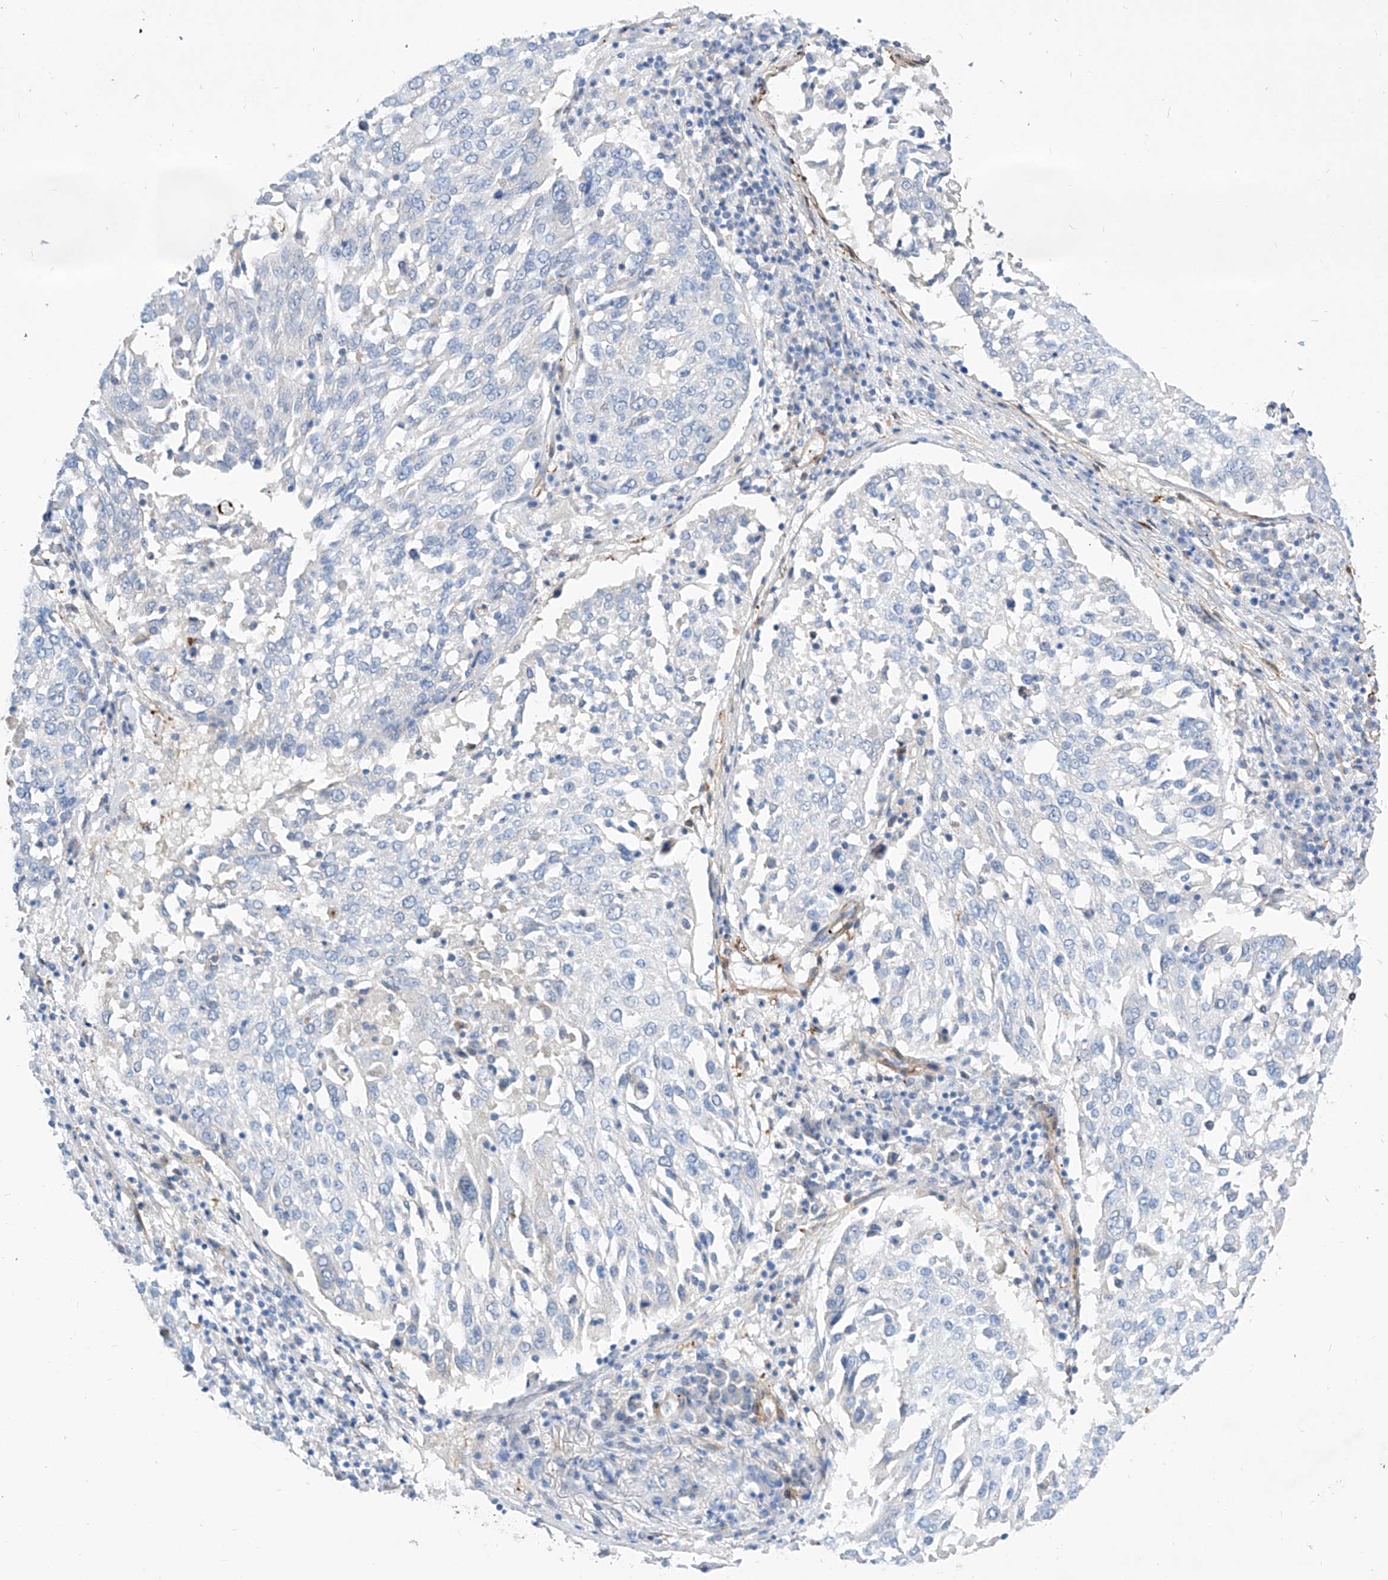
{"staining": {"intensity": "negative", "quantity": "none", "location": "none"}, "tissue": "lung cancer", "cell_type": "Tumor cells", "image_type": "cancer", "snomed": [{"axis": "morphology", "description": "Squamous cell carcinoma, NOS"}, {"axis": "topography", "description": "Lung"}], "caption": "High magnification brightfield microscopy of lung cancer (squamous cell carcinoma) stained with DAB (3,3'-diaminobenzidine) (brown) and counterstained with hematoxylin (blue): tumor cells show no significant staining.", "gene": "TAS2R60", "patient": {"sex": "male", "age": 65}}